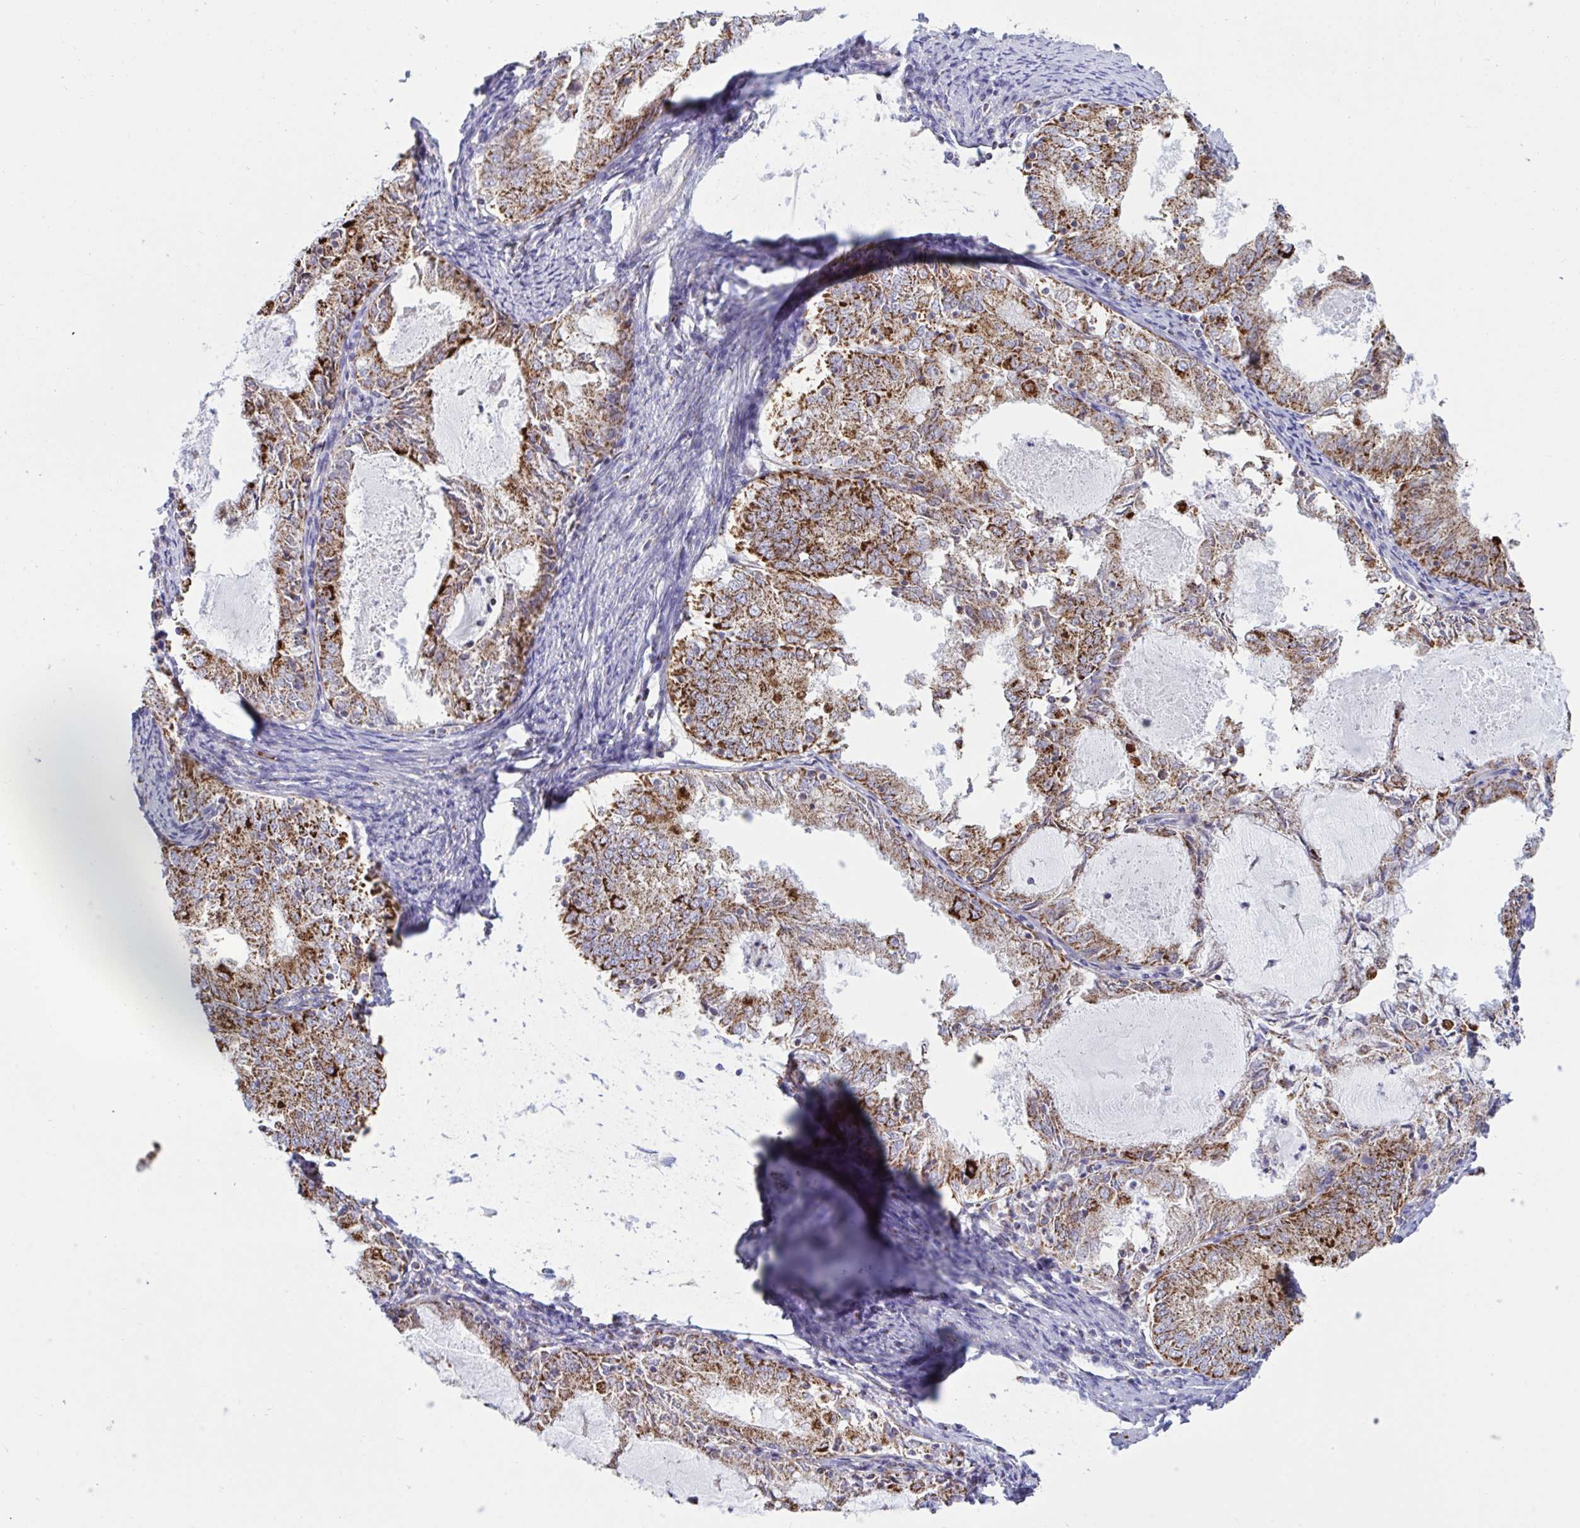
{"staining": {"intensity": "moderate", "quantity": ">75%", "location": "cytoplasmic/membranous"}, "tissue": "endometrial cancer", "cell_type": "Tumor cells", "image_type": "cancer", "snomed": [{"axis": "morphology", "description": "Adenocarcinoma, NOS"}, {"axis": "topography", "description": "Endometrium"}], "caption": "Endometrial adenocarcinoma stained with immunohistochemistry (IHC) reveals moderate cytoplasmic/membranous positivity in approximately >75% of tumor cells. The protein of interest is stained brown, and the nuclei are stained in blue (DAB IHC with brightfield microscopy, high magnification).", "gene": "HSPE1", "patient": {"sex": "female", "age": 57}}